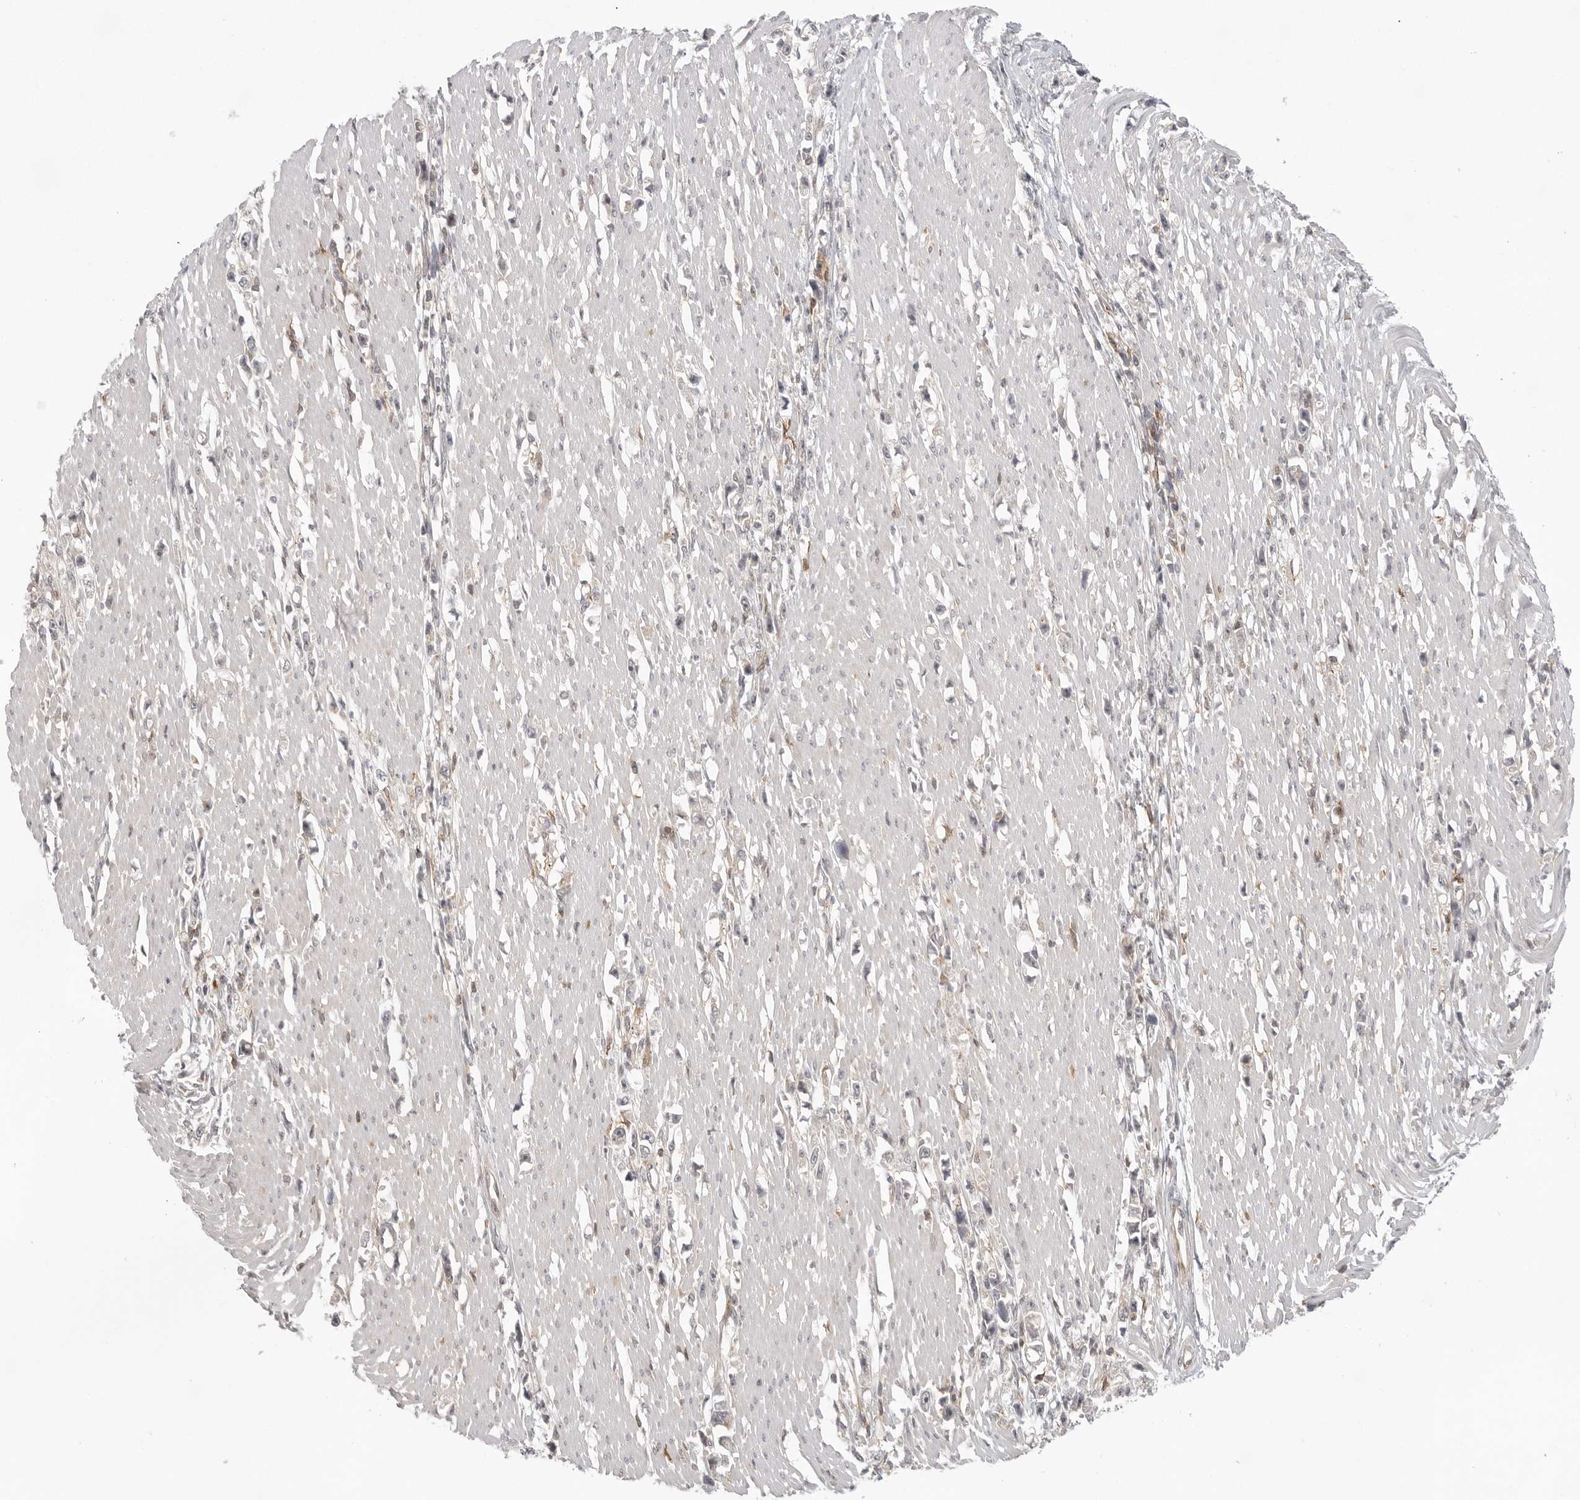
{"staining": {"intensity": "negative", "quantity": "none", "location": "none"}, "tissue": "stomach cancer", "cell_type": "Tumor cells", "image_type": "cancer", "snomed": [{"axis": "morphology", "description": "Adenocarcinoma, NOS"}, {"axis": "topography", "description": "Stomach"}], "caption": "A histopathology image of stomach cancer stained for a protein exhibits no brown staining in tumor cells. (Stains: DAB IHC with hematoxylin counter stain, Microscopy: brightfield microscopy at high magnification).", "gene": "DBNL", "patient": {"sex": "female", "age": 59}}